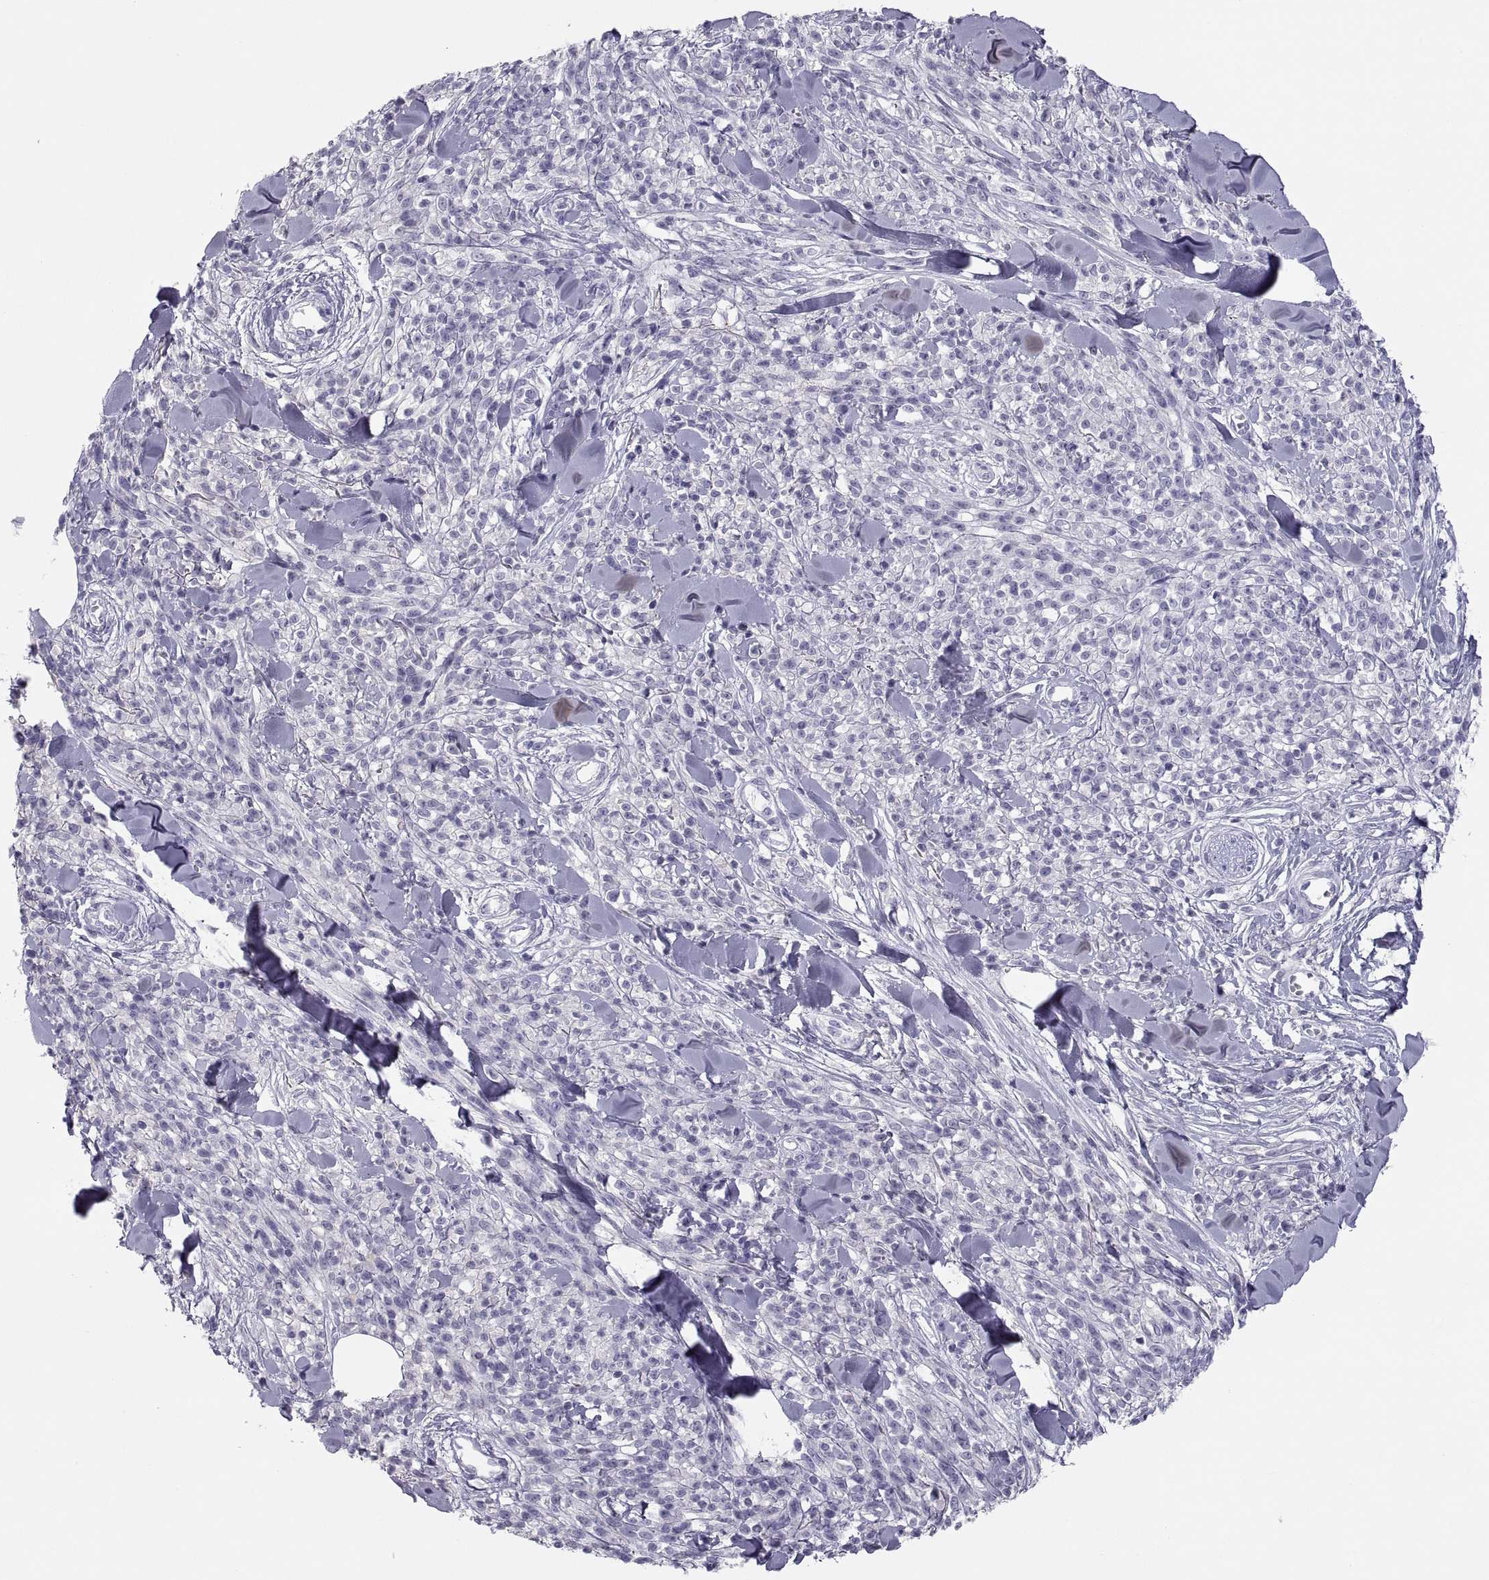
{"staining": {"intensity": "negative", "quantity": "none", "location": "none"}, "tissue": "melanoma", "cell_type": "Tumor cells", "image_type": "cancer", "snomed": [{"axis": "morphology", "description": "Malignant melanoma, NOS"}, {"axis": "topography", "description": "Skin"}, {"axis": "topography", "description": "Skin of trunk"}], "caption": "The photomicrograph displays no staining of tumor cells in melanoma.", "gene": "MAGEB2", "patient": {"sex": "male", "age": 74}}